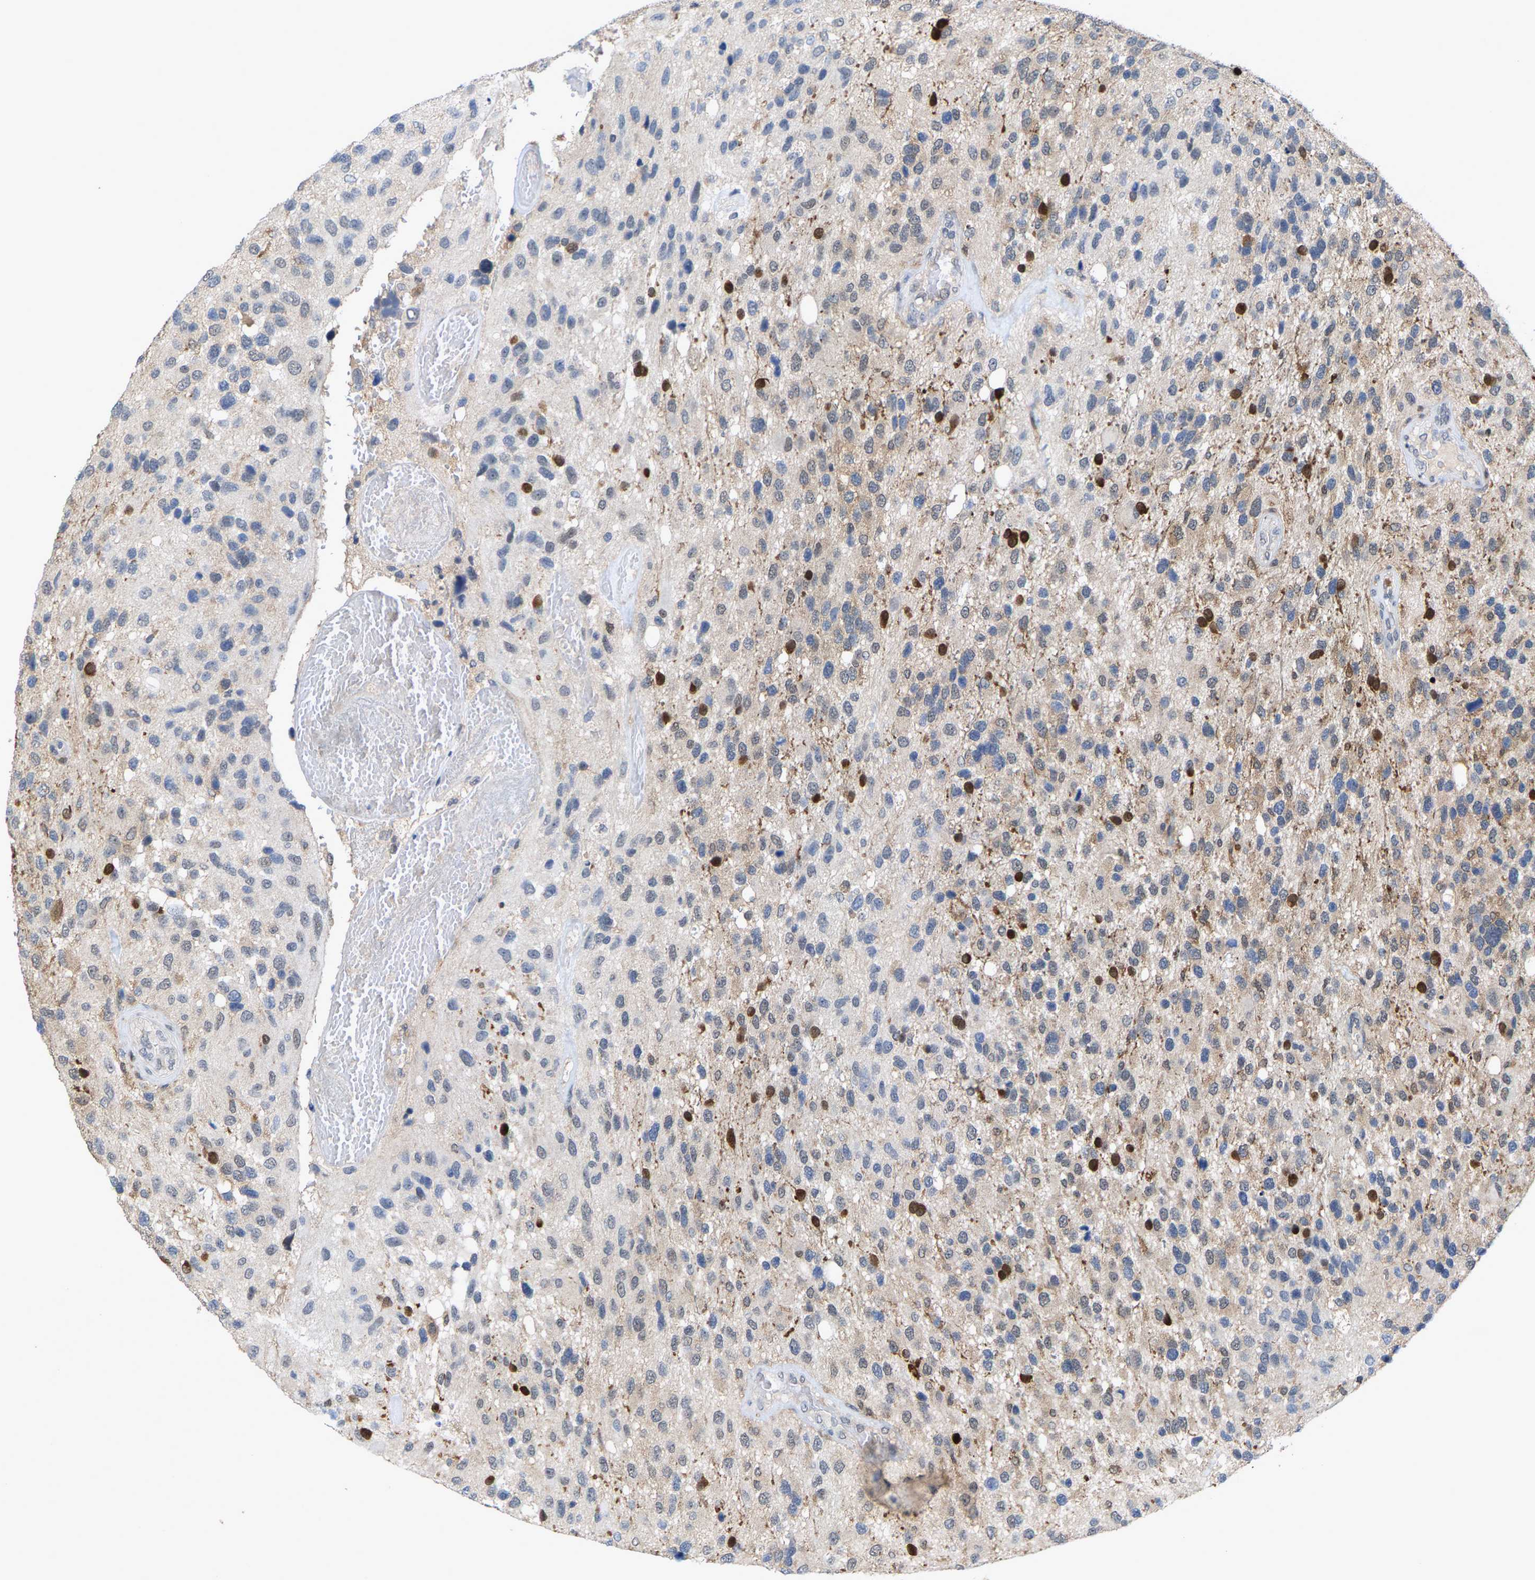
{"staining": {"intensity": "weak", "quantity": "<25%", "location": "cytoplasmic/membranous,nuclear"}, "tissue": "glioma", "cell_type": "Tumor cells", "image_type": "cancer", "snomed": [{"axis": "morphology", "description": "Glioma, malignant, High grade"}, {"axis": "topography", "description": "Brain"}], "caption": "Tumor cells show no significant protein expression in malignant glioma (high-grade).", "gene": "FGD3", "patient": {"sex": "female", "age": 58}}